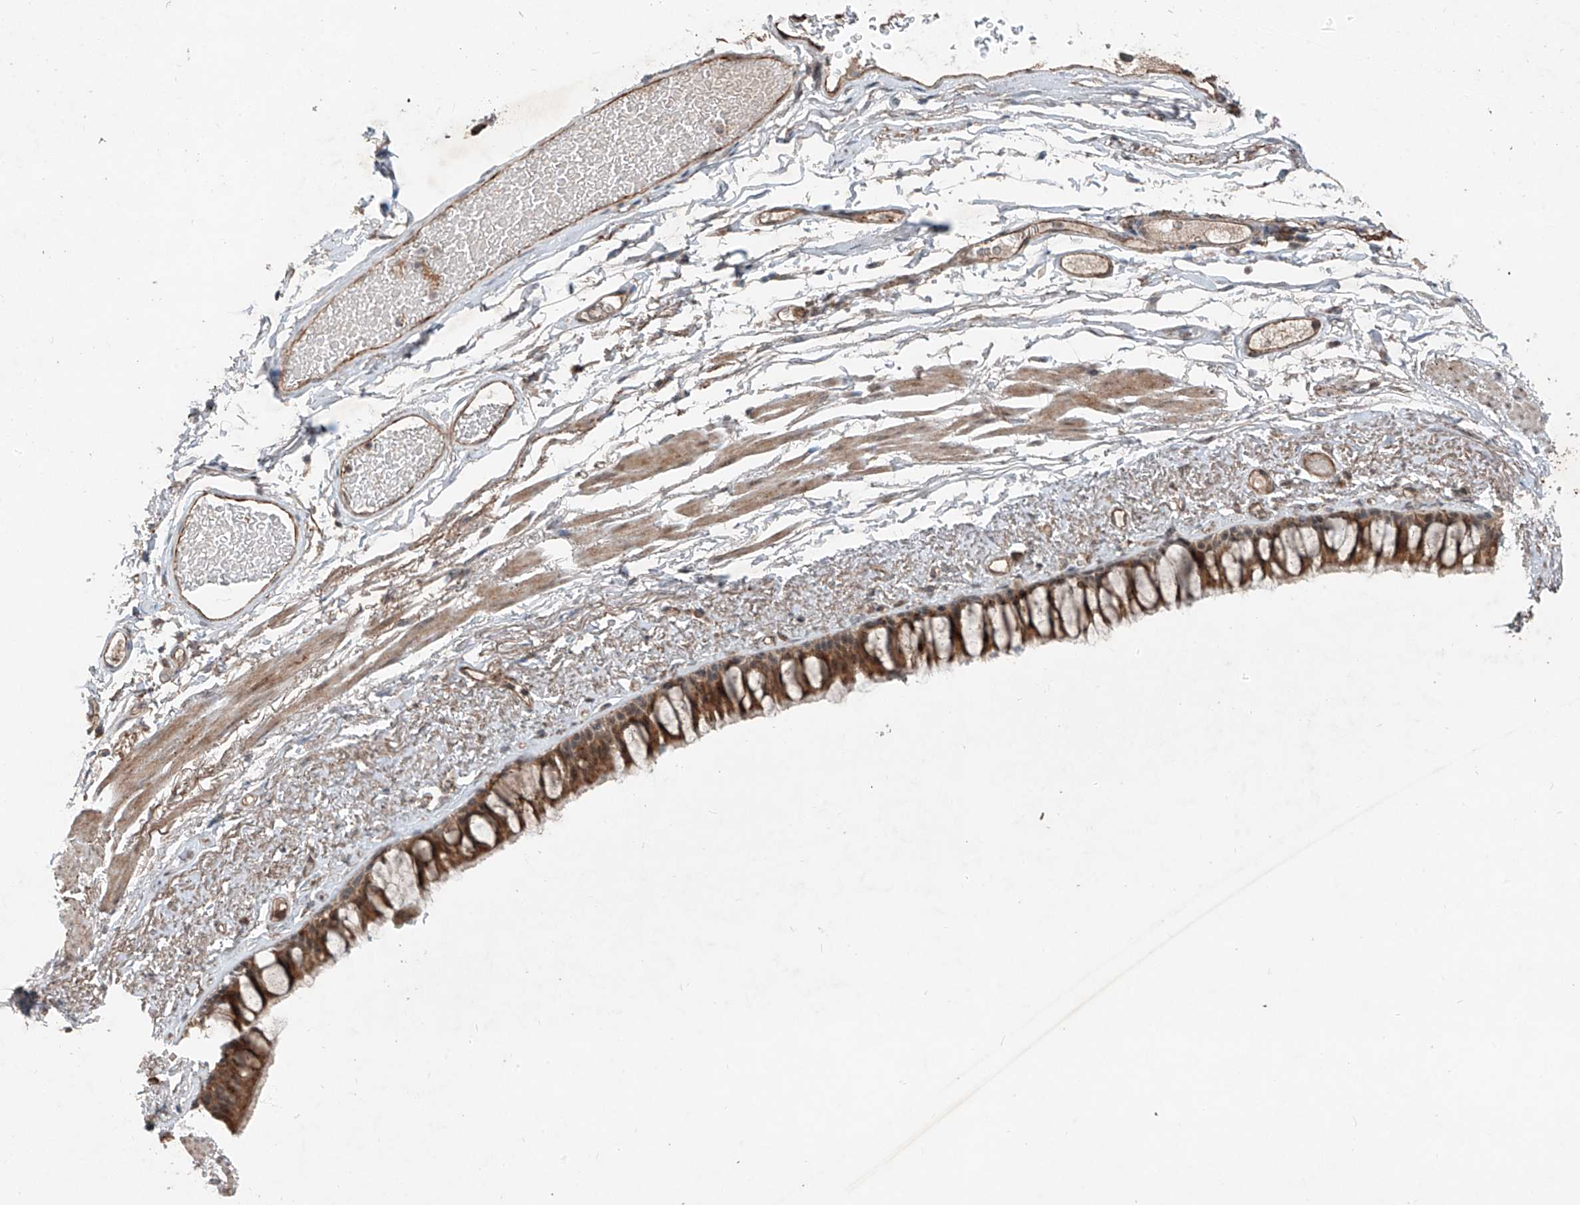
{"staining": {"intensity": "moderate", "quantity": ">75%", "location": "cytoplasmic/membranous"}, "tissue": "bronchus", "cell_type": "Respiratory epithelial cells", "image_type": "normal", "snomed": [{"axis": "morphology", "description": "Normal tissue, NOS"}, {"axis": "topography", "description": "Cartilage tissue"}, {"axis": "topography", "description": "Bronchus"}], "caption": "Respiratory epithelial cells exhibit moderate cytoplasmic/membranous staining in about >75% of cells in benign bronchus.", "gene": "ZNF620", "patient": {"sex": "female", "age": 73}}